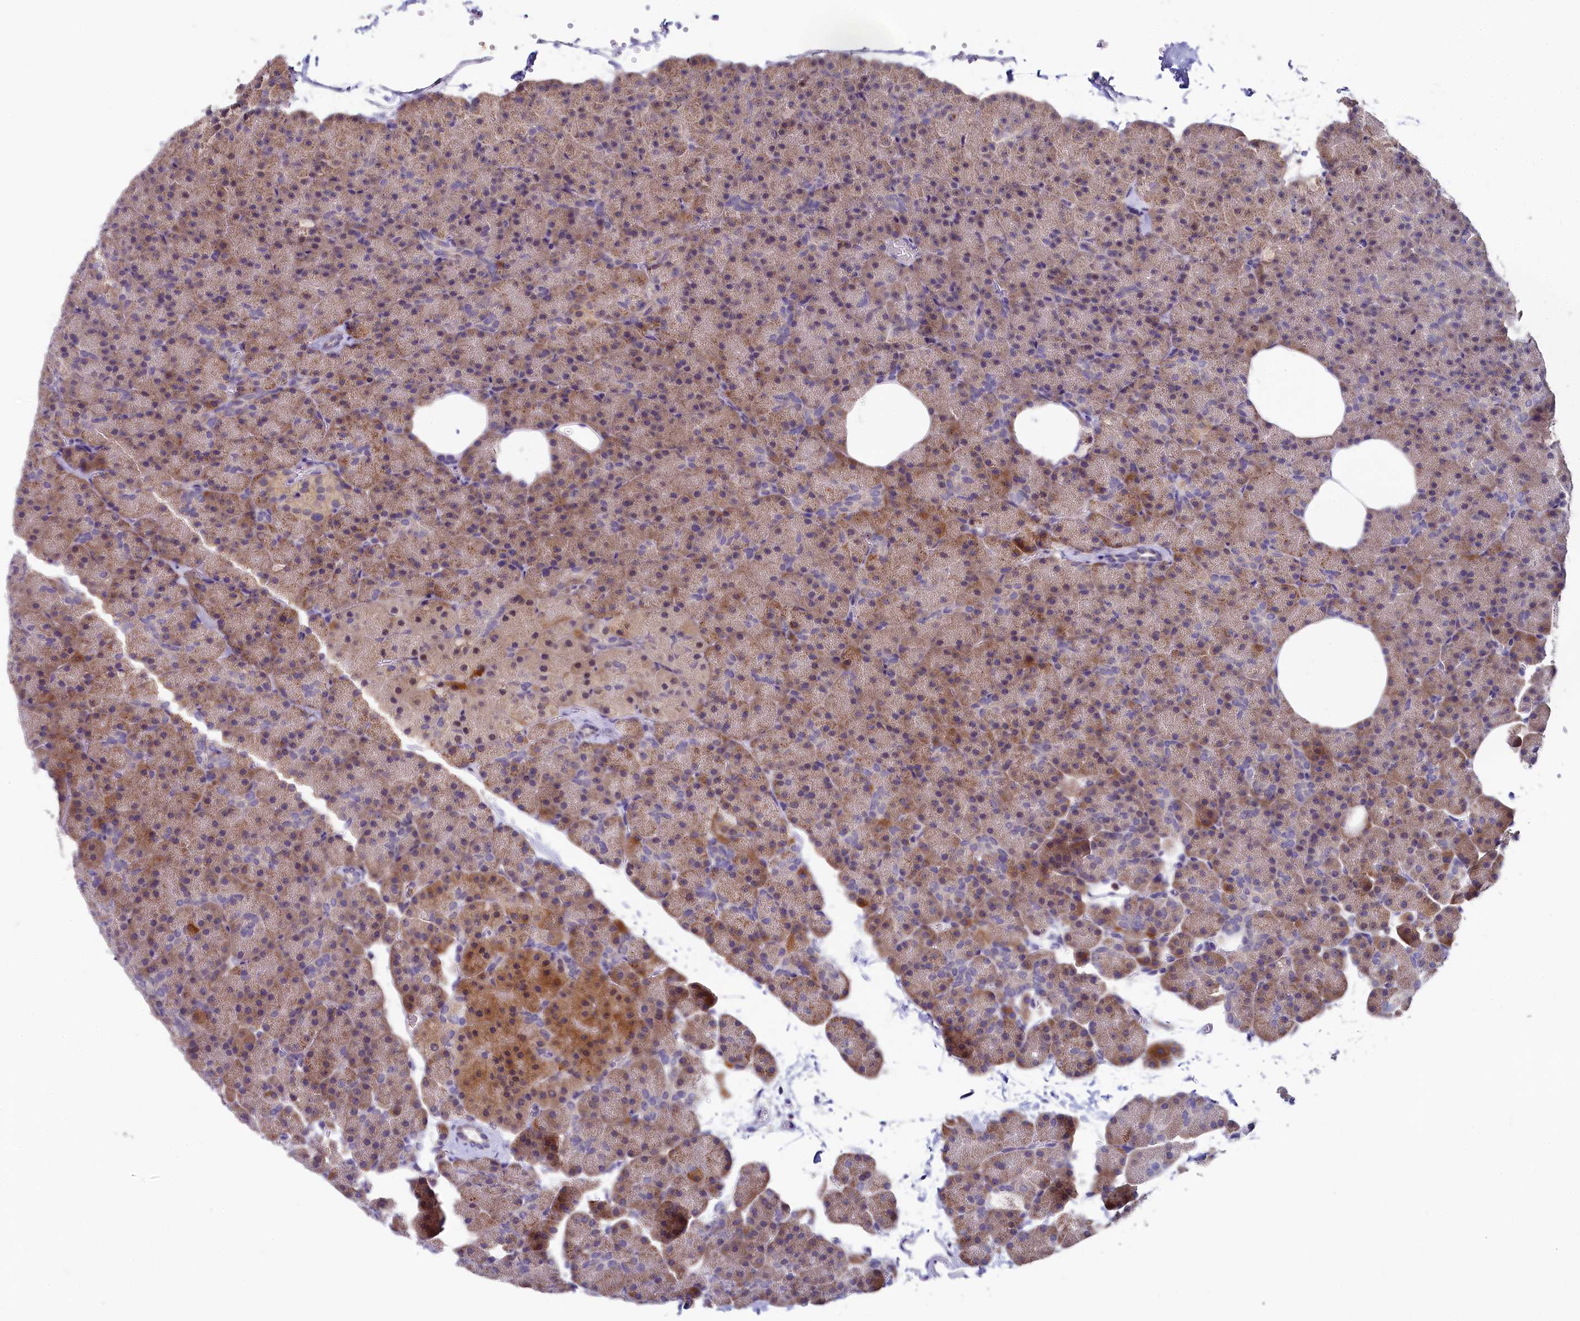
{"staining": {"intensity": "moderate", "quantity": ">75%", "location": "cytoplasmic/membranous"}, "tissue": "pancreas", "cell_type": "Exocrine glandular cells", "image_type": "normal", "snomed": [{"axis": "morphology", "description": "Normal tissue, NOS"}, {"axis": "morphology", "description": "Carcinoid, malignant, NOS"}, {"axis": "topography", "description": "Pancreas"}], "caption": "A photomicrograph of pancreas stained for a protein exhibits moderate cytoplasmic/membranous brown staining in exocrine glandular cells.", "gene": "SPINK9", "patient": {"sex": "female", "age": 35}}